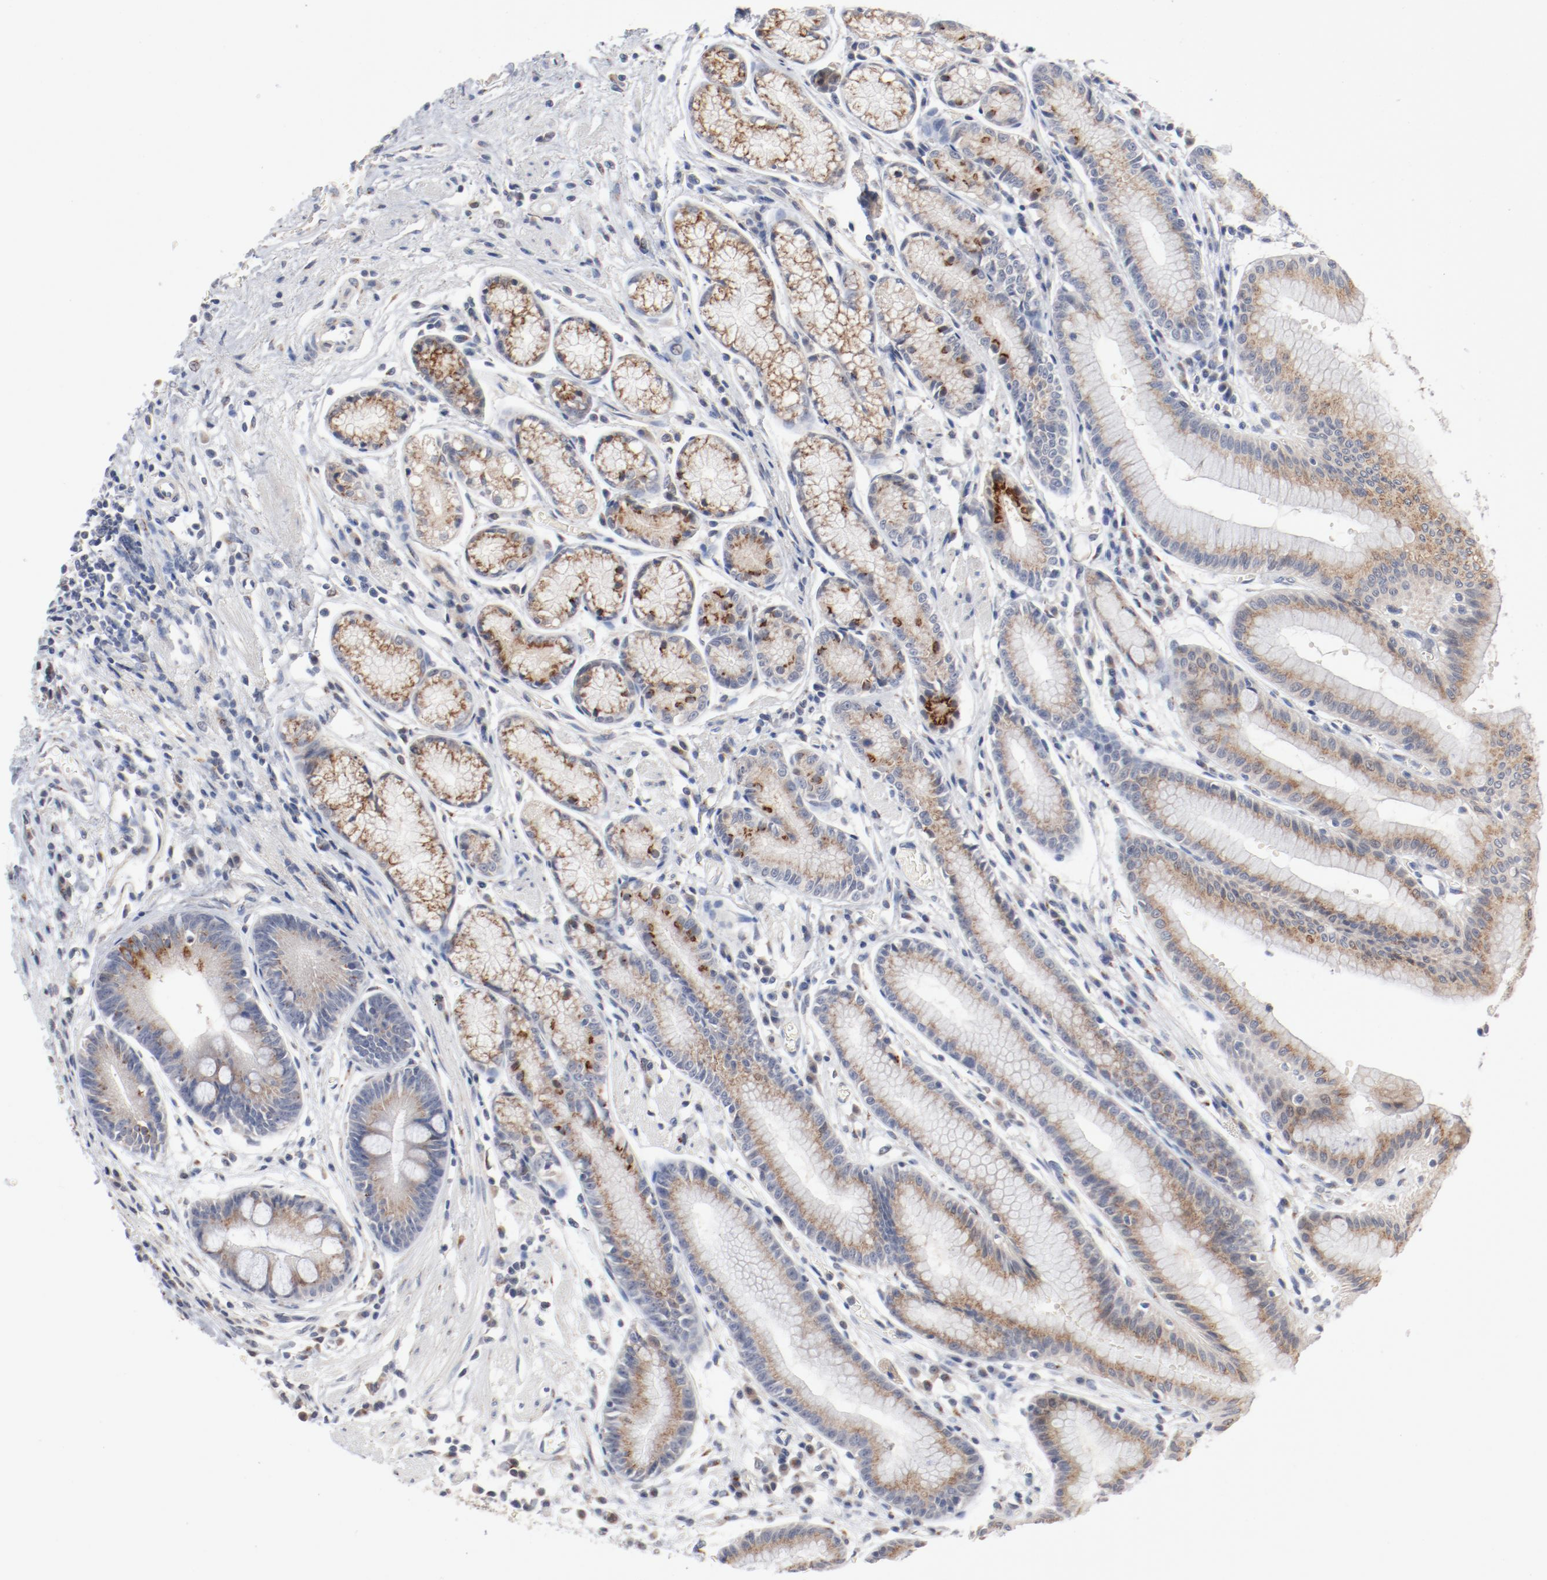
{"staining": {"intensity": "moderate", "quantity": "25%-75%", "location": "cytoplasmic/membranous"}, "tissue": "stomach", "cell_type": "Glandular cells", "image_type": "normal", "snomed": [{"axis": "morphology", "description": "Normal tissue, NOS"}, {"axis": "morphology", "description": "Inflammation, NOS"}, {"axis": "topography", "description": "Stomach, lower"}], "caption": "This is a histology image of immunohistochemistry staining of unremarkable stomach, which shows moderate expression in the cytoplasmic/membranous of glandular cells.", "gene": "AK7", "patient": {"sex": "male", "age": 59}}